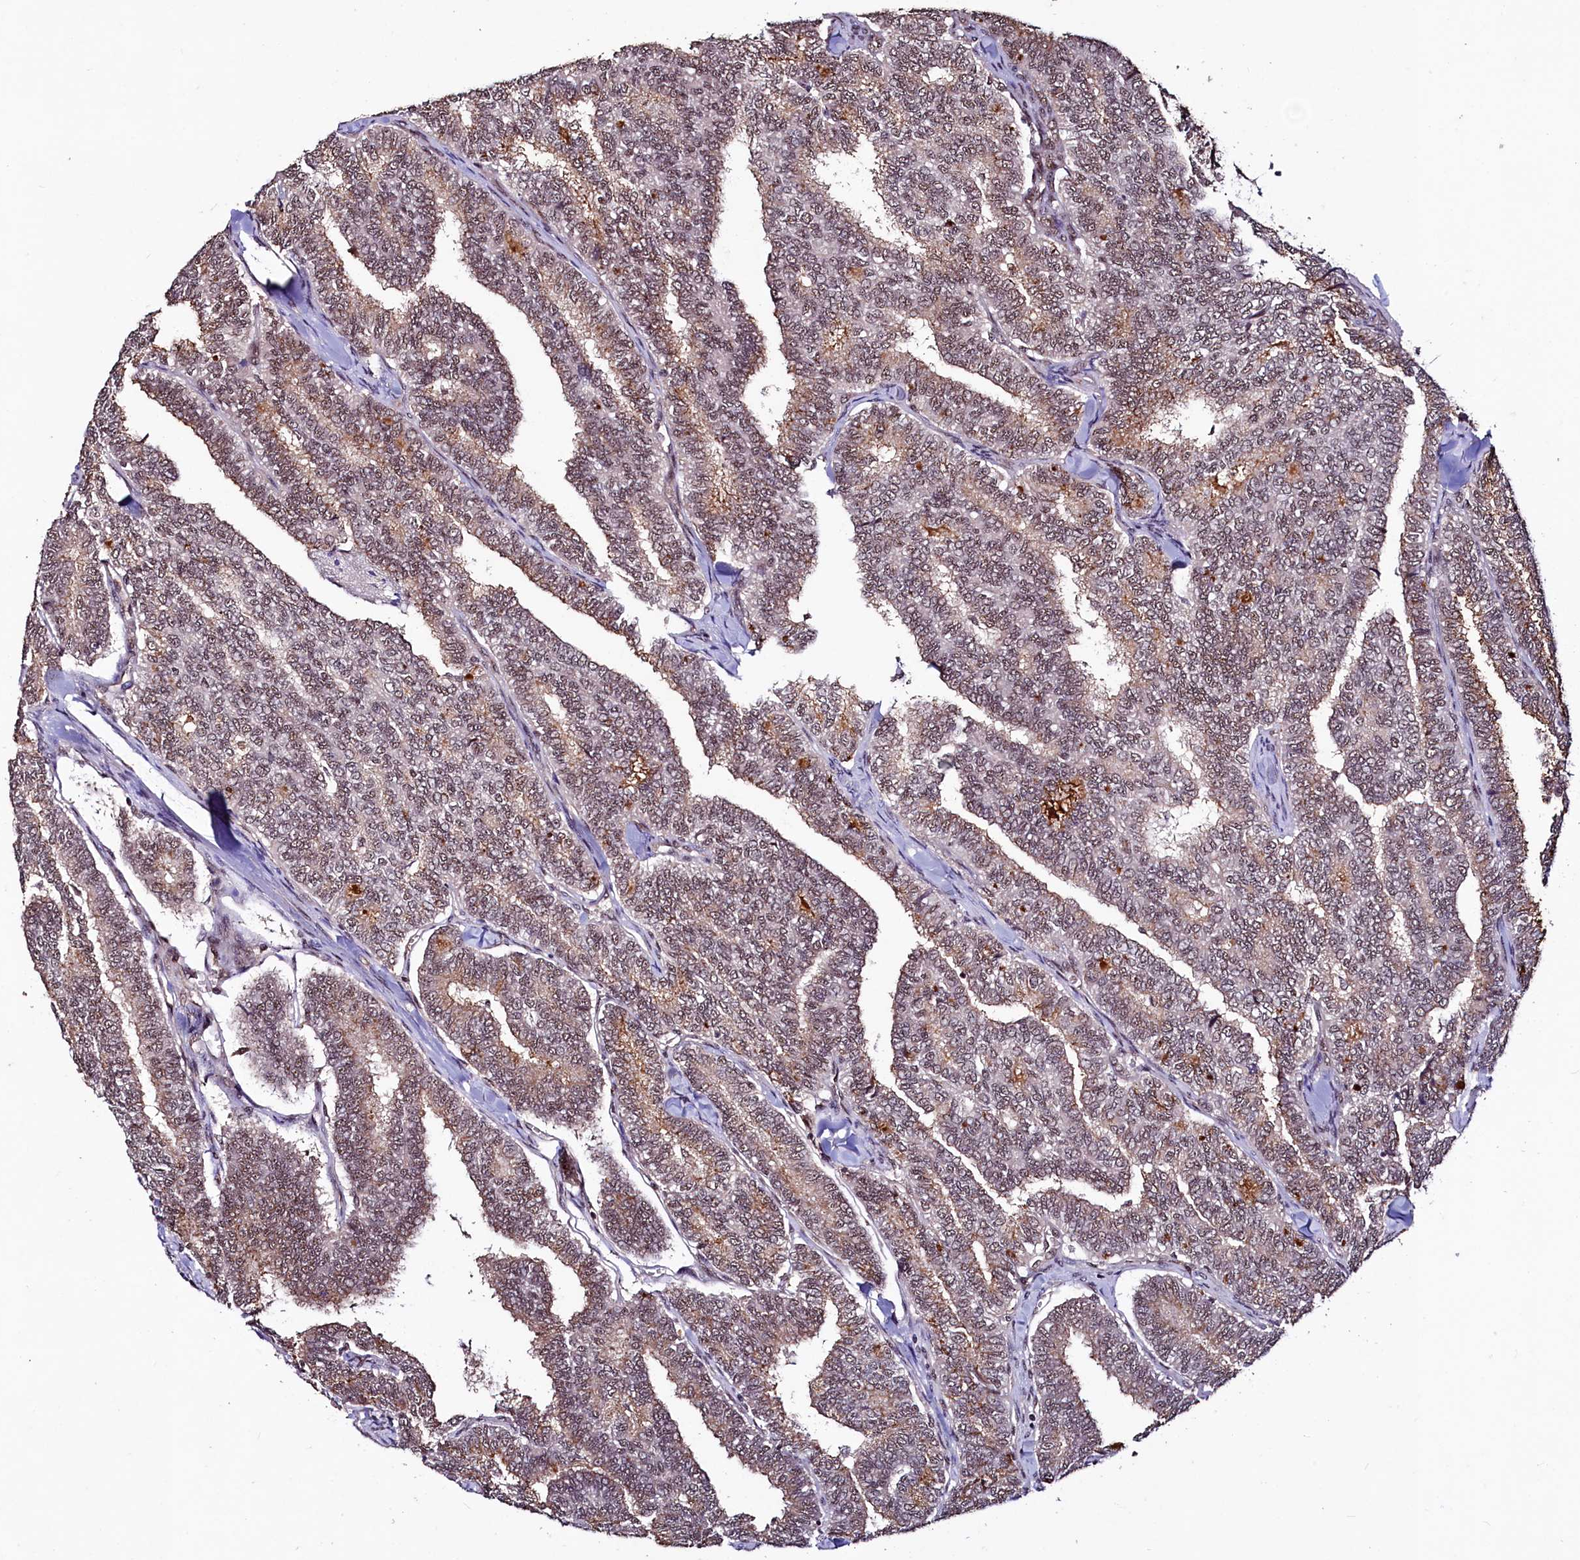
{"staining": {"intensity": "weak", "quantity": ">75%", "location": "cytoplasmic/membranous,nuclear"}, "tissue": "thyroid cancer", "cell_type": "Tumor cells", "image_type": "cancer", "snomed": [{"axis": "morphology", "description": "Papillary adenocarcinoma, NOS"}, {"axis": "topography", "description": "Thyroid gland"}], "caption": "Tumor cells show weak cytoplasmic/membranous and nuclear expression in approximately >75% of cells in thyroid cancer.", "gene": "SFSWAP", "patient": {"sex": "female", "age": 35}}